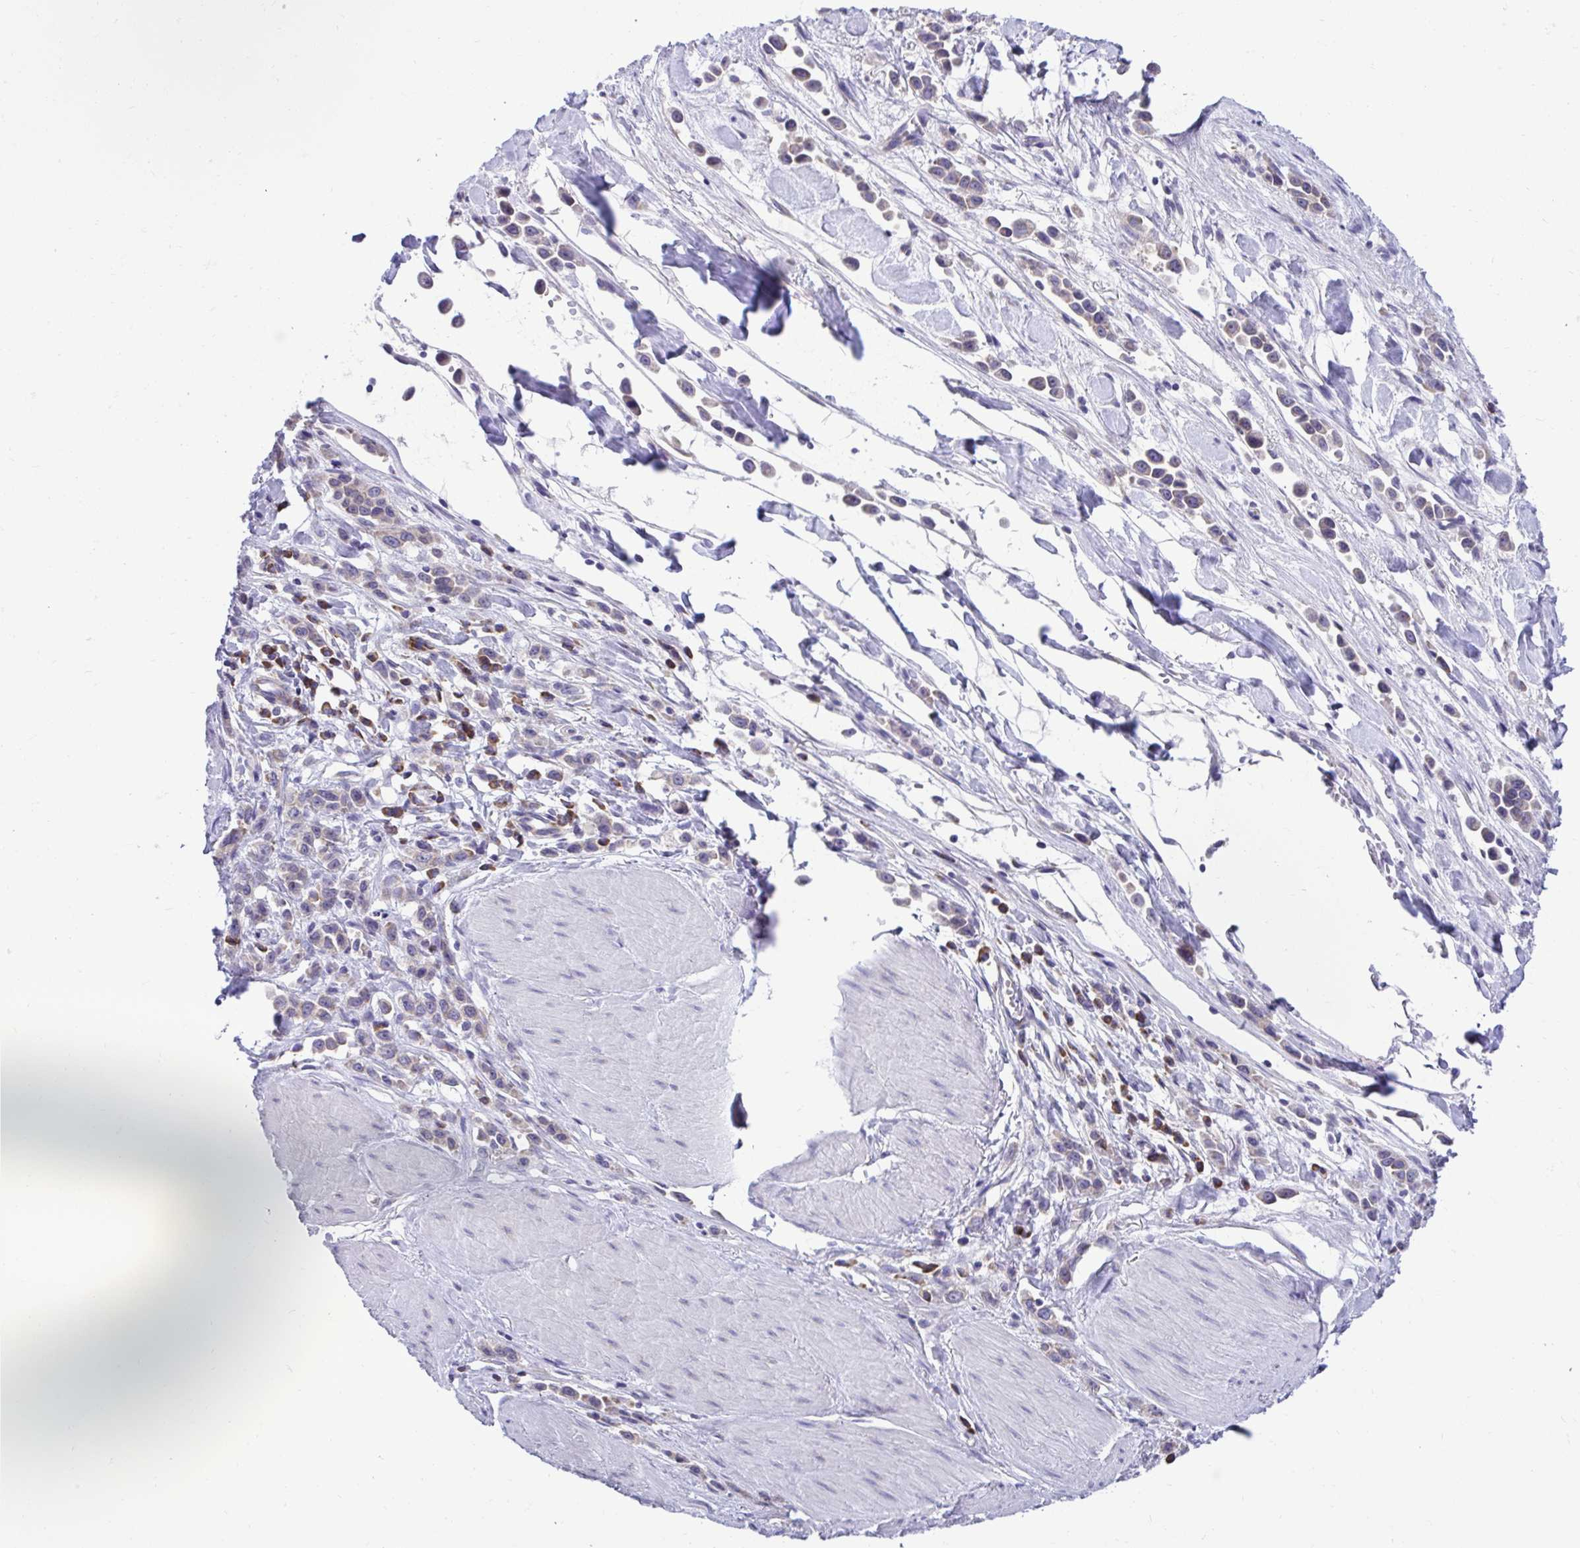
{"staining": {"intensity": "moderate", "quantity": "<25%", "location": "cytoplasmic/membranous"}, "tissue": "stomach cancer", "cell_type": "Tumor cells", "image_type": "cancer", "snomed": [{"axis": "morphology", "description": "Adenocarcinoma, NOS"}, {"axis": "topography", "description": "Stomach"}], "caption": "Immunohistochemical staining of stomach cancer (adenocarcinoma) reveals low levels of moderate cytoplasmic/membranous protein expression in about <25% of tumor cells. Immunohistochemistry (ihc) stains the protein of interest in brown and the nuclei are stained blue.", "gene": "RPL7", "patient": {"sex": "male", "age": 47}}